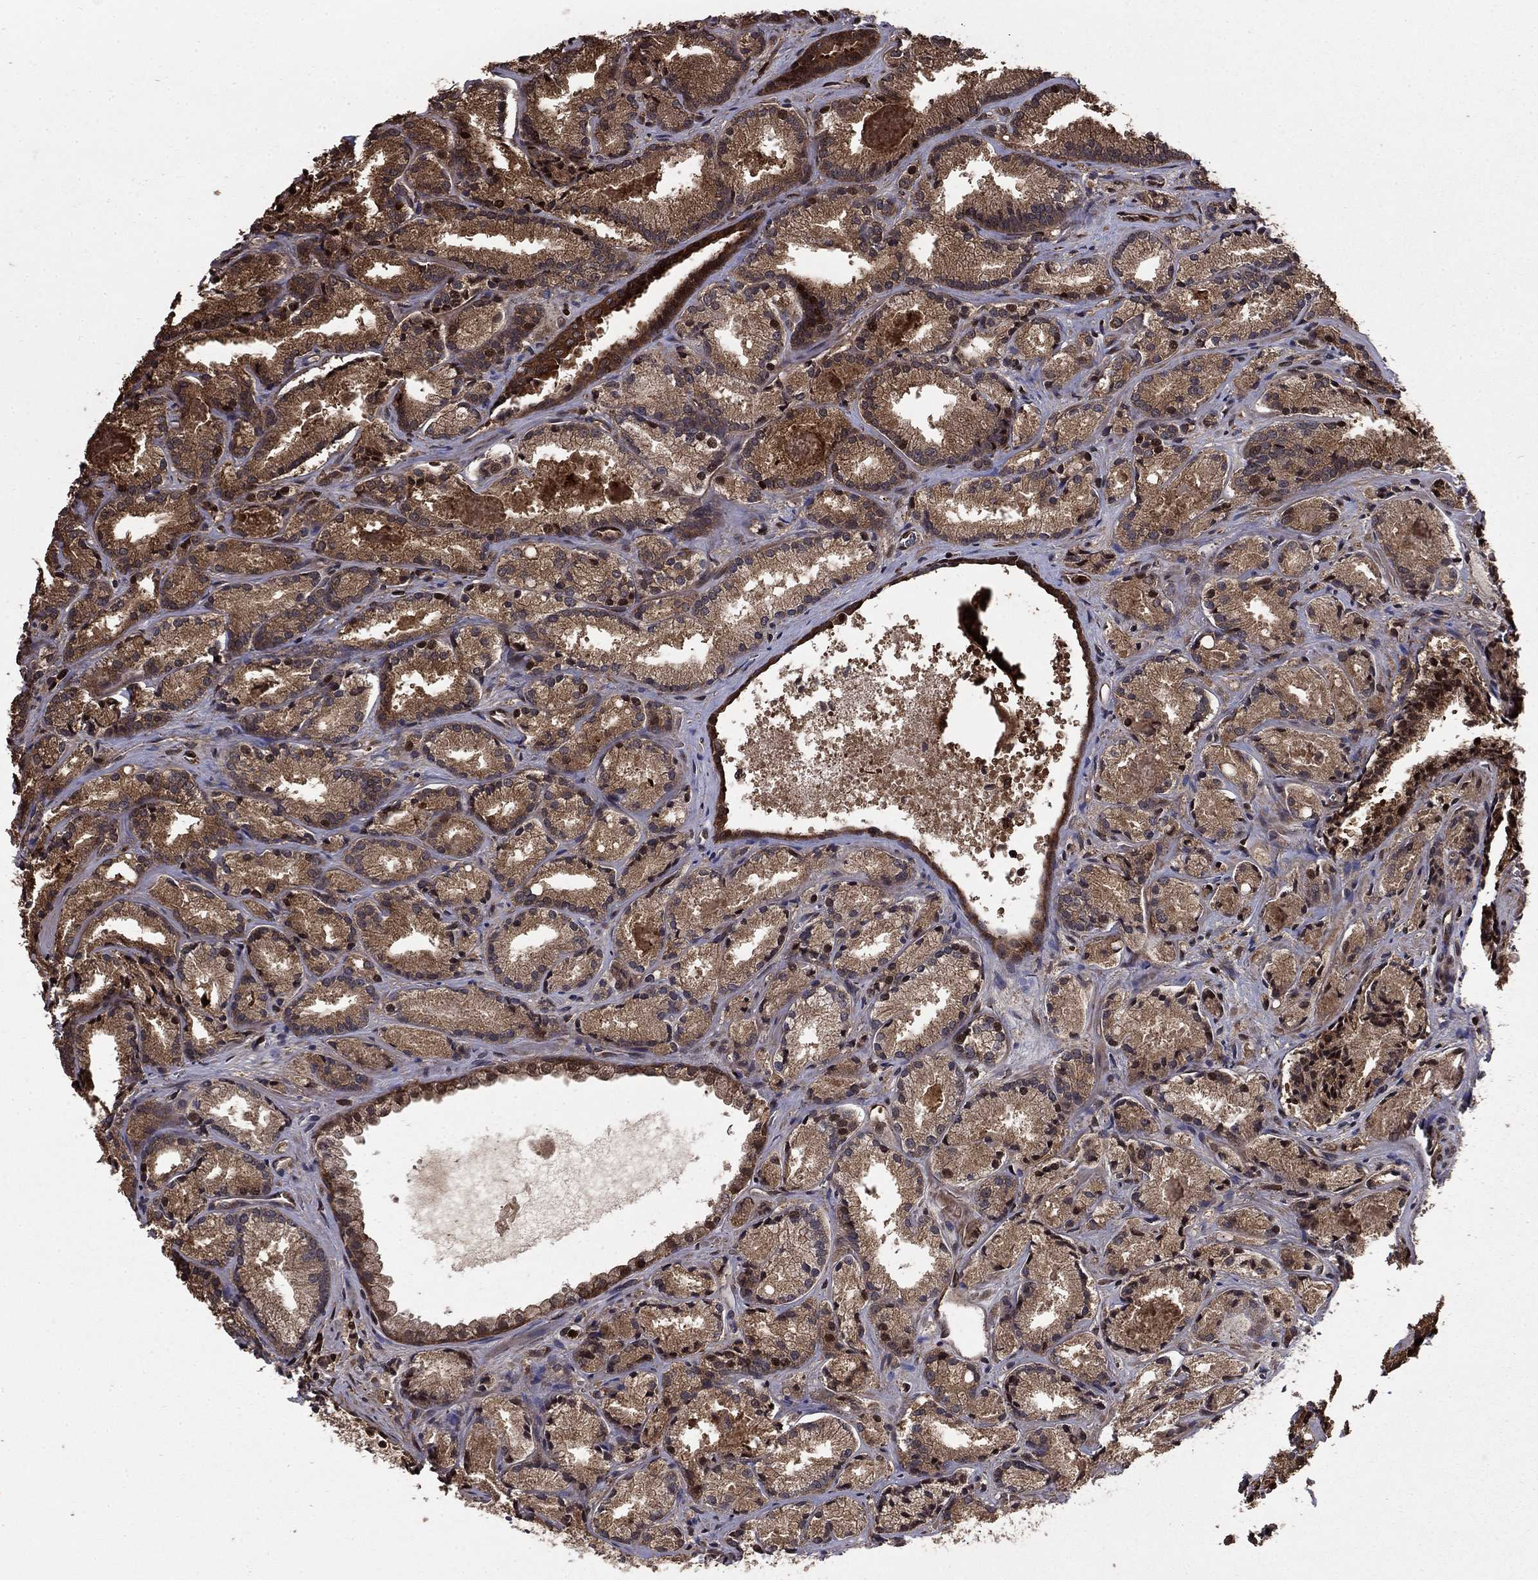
{"staining": {"intensity": "weak", "quantity": "25%-75%", "location": "cytoplasmic/membranous"}, "tissue": "prostate cancer", "cell_type": "Tumor cells", "image_type": "cancer", "snomed": [{"axis": "morphology", "description": "Adenocarcinoma, NOS"}, {"axis": "morphology", "description": "Adenocarcinoma, High grade"}, {"axis": "topography", "description": "Prostate"}], "caption": "IHC micrograph of prostate adenocarcinoma (high-grade) stained for a protein (brown), which shows low levels of weak cytoplasmic/membranous staining in about 25%-75% of tumor cells.", "gene": "GYG1", "patient": {"sex": "male", "age": 70}}